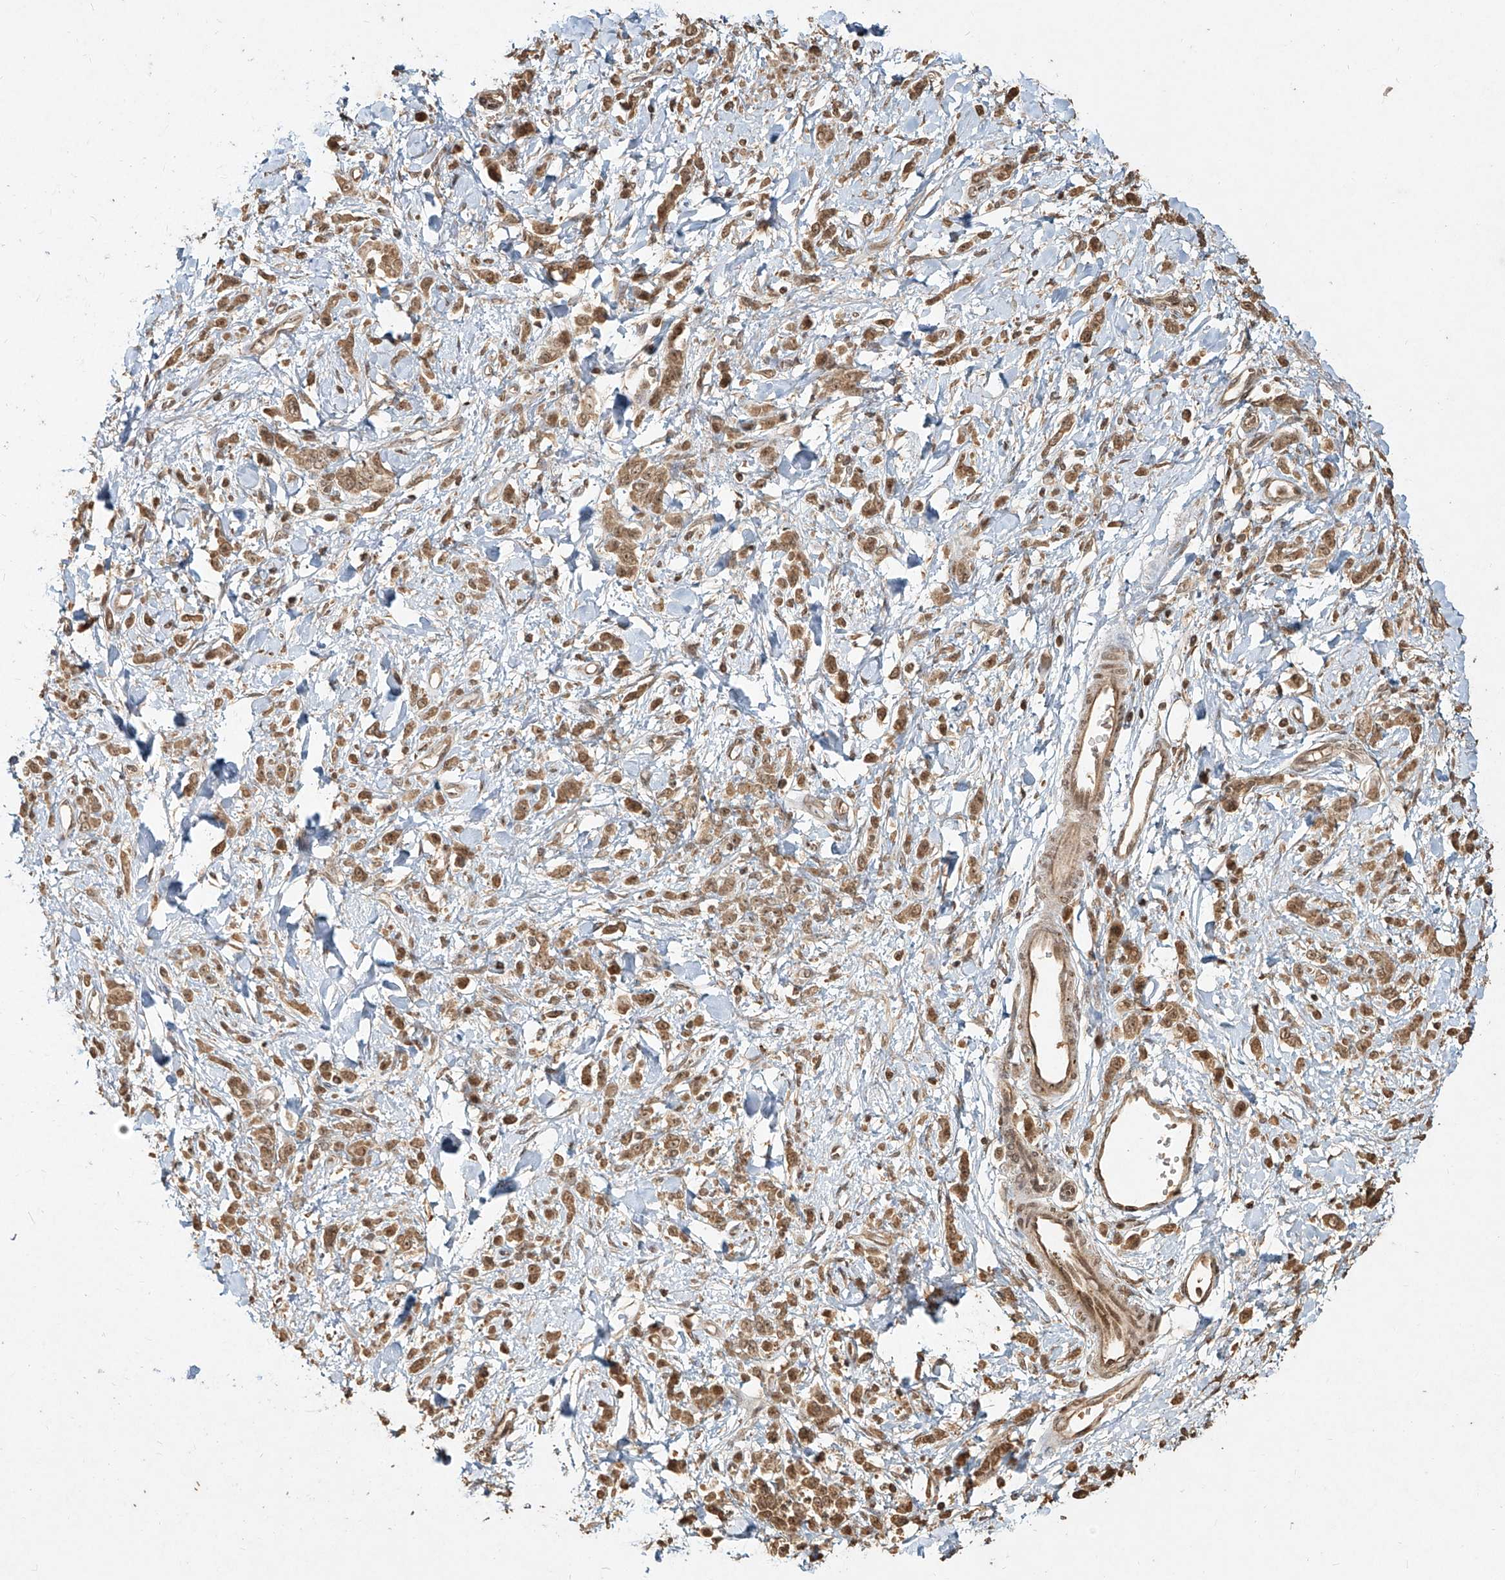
{"staining": {"intensity": "moderate", "quantity": ">75%", "location": "cytoplasmic/membranous,nuclear"}, "tissue": "stomach cancer", "cell_type": "Tumor cells", "image_type": "cancer", "snomed": [{"axis": "morphology", "description": "Normal tissue, NOS"}, {"axis": "morphology", "description": "Adenocarcinoma, NOS"}, {"axis": "topography", "description": "Stomach"}], "caption": "Immunohistochemical staining of stomach cancer reveals medium levels of moderate cytoplasmic/membranous and nuclear protein staining in approximately >75% of tumor cells.", "gene": "UBE2K", "patient": {"sex": "male", "age": 82}}